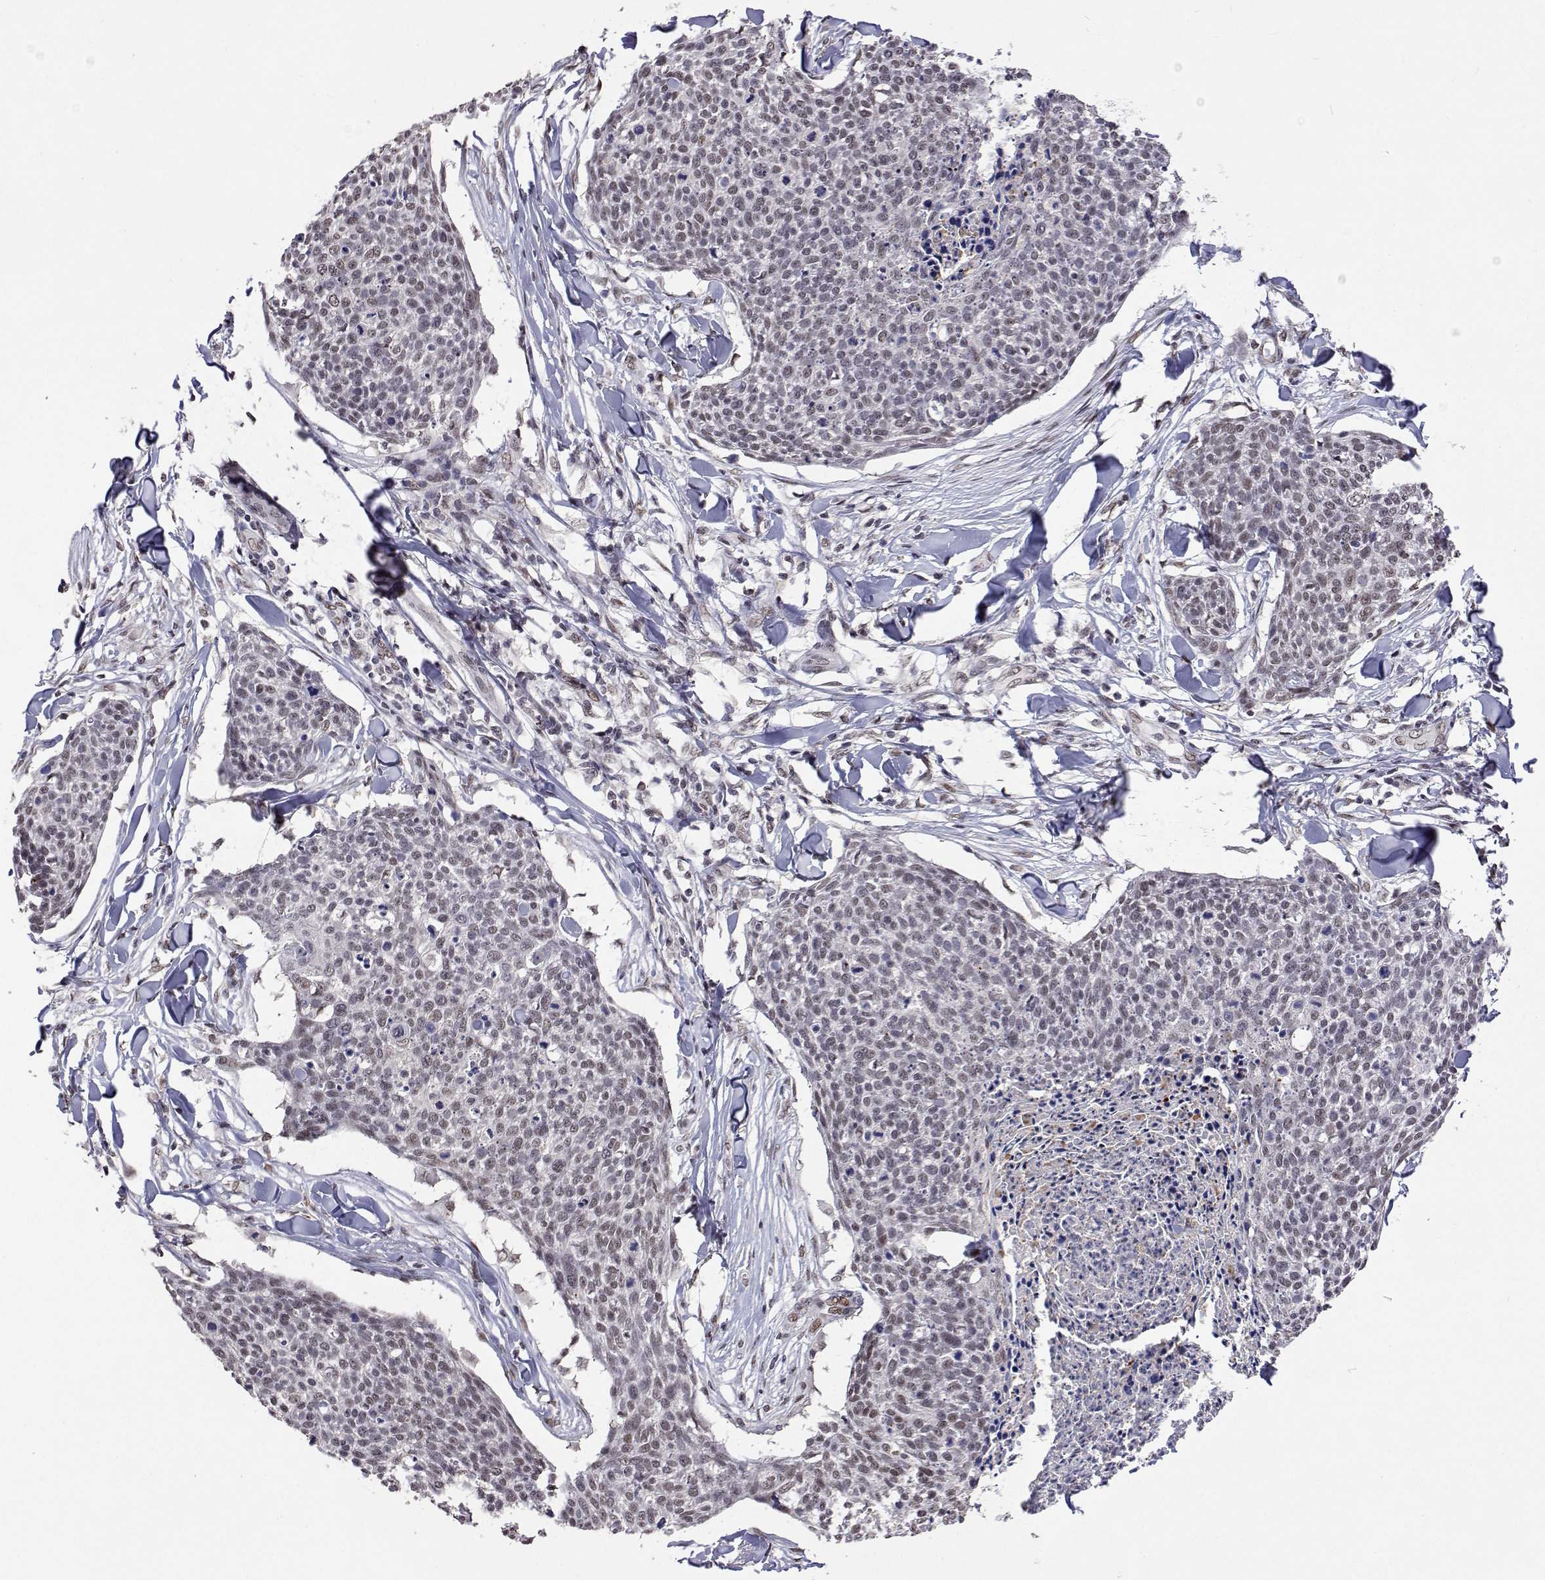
{"staining": {"intensity": "weak", "quantity": "<25%", "location": "nuclear"}, "tissue": "skin cancer", "cell_type": "Tumor cells", "image_type": "cancer", "snomed": [{"axis": "morphology", "description": "Squamous cell carcinoma, NOS"}, {"axis": "topography", "description": "Skin"}, {"axis": "topography", "description": "Vulva"}], "caption": "Photomicrograph shows no protein expression in tumor cells of skin cancer (squamous cell carcinoma) tissue.", "gene": "HNRNPA0", "patient": {"sex": "female", "age": 75}}